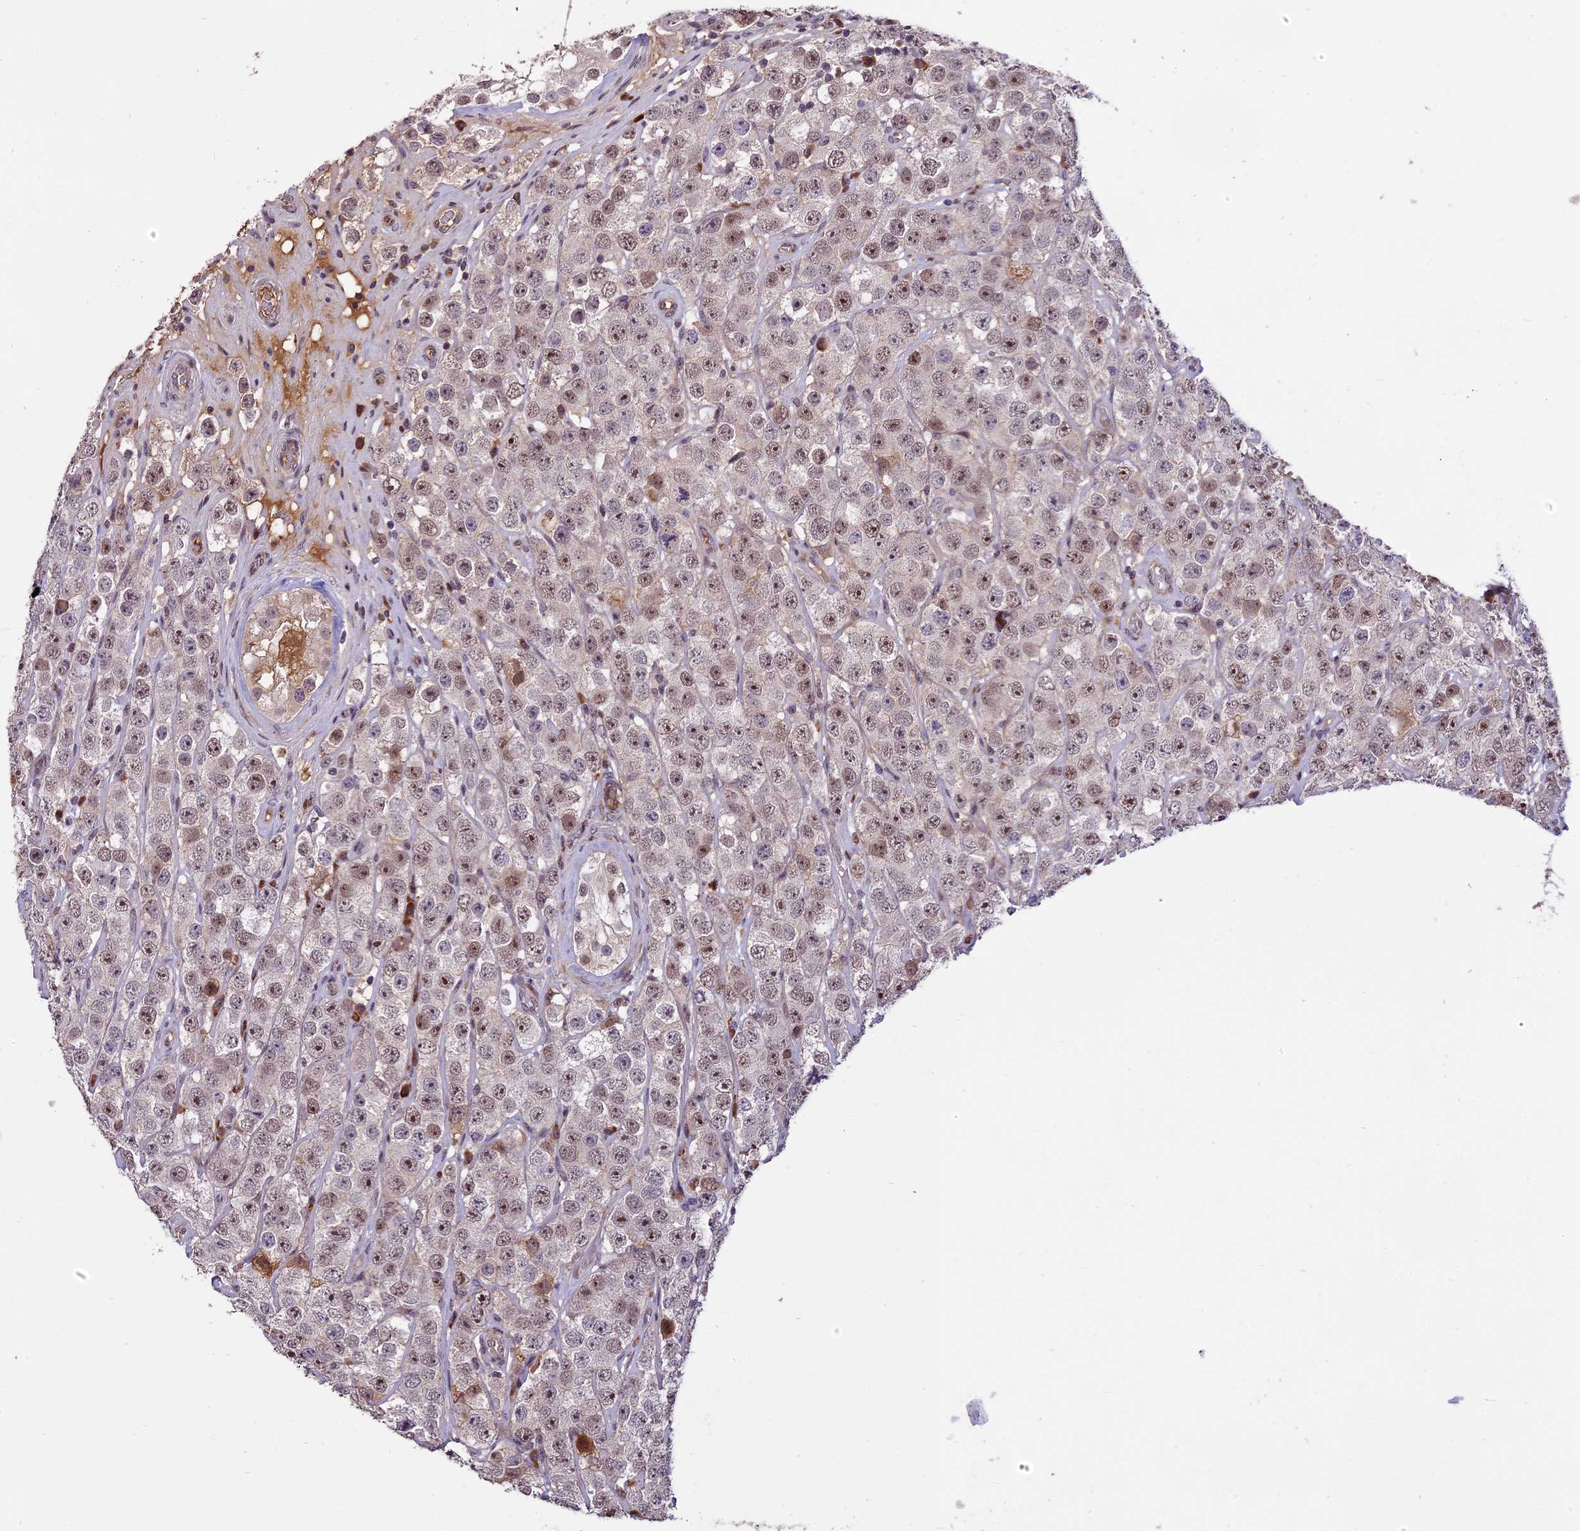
{"staining": {"intensity": "weak", "quantity": ">75%", "location": "nuclear"}, "tissue": "testis cancer", "cell_type": "Tumor cells", "image_type": "cancer", "snomed": [{"axis": "morphology", "description": "Seminoma, NOS"}, {"axis": "topography", "description": "Testis"}], "caption": "Immunohistochemical staining of human testis cancer (seminoma) shows low levels of weak nuclear expression in about >75% of tumor cells. The staining is performed using DAB brown chromogen to label protein expression. The nuclei are counter-stained blue using hematoxylin.", "gene": "ENHO", "patient": {"sex": "male", "age": 28}}